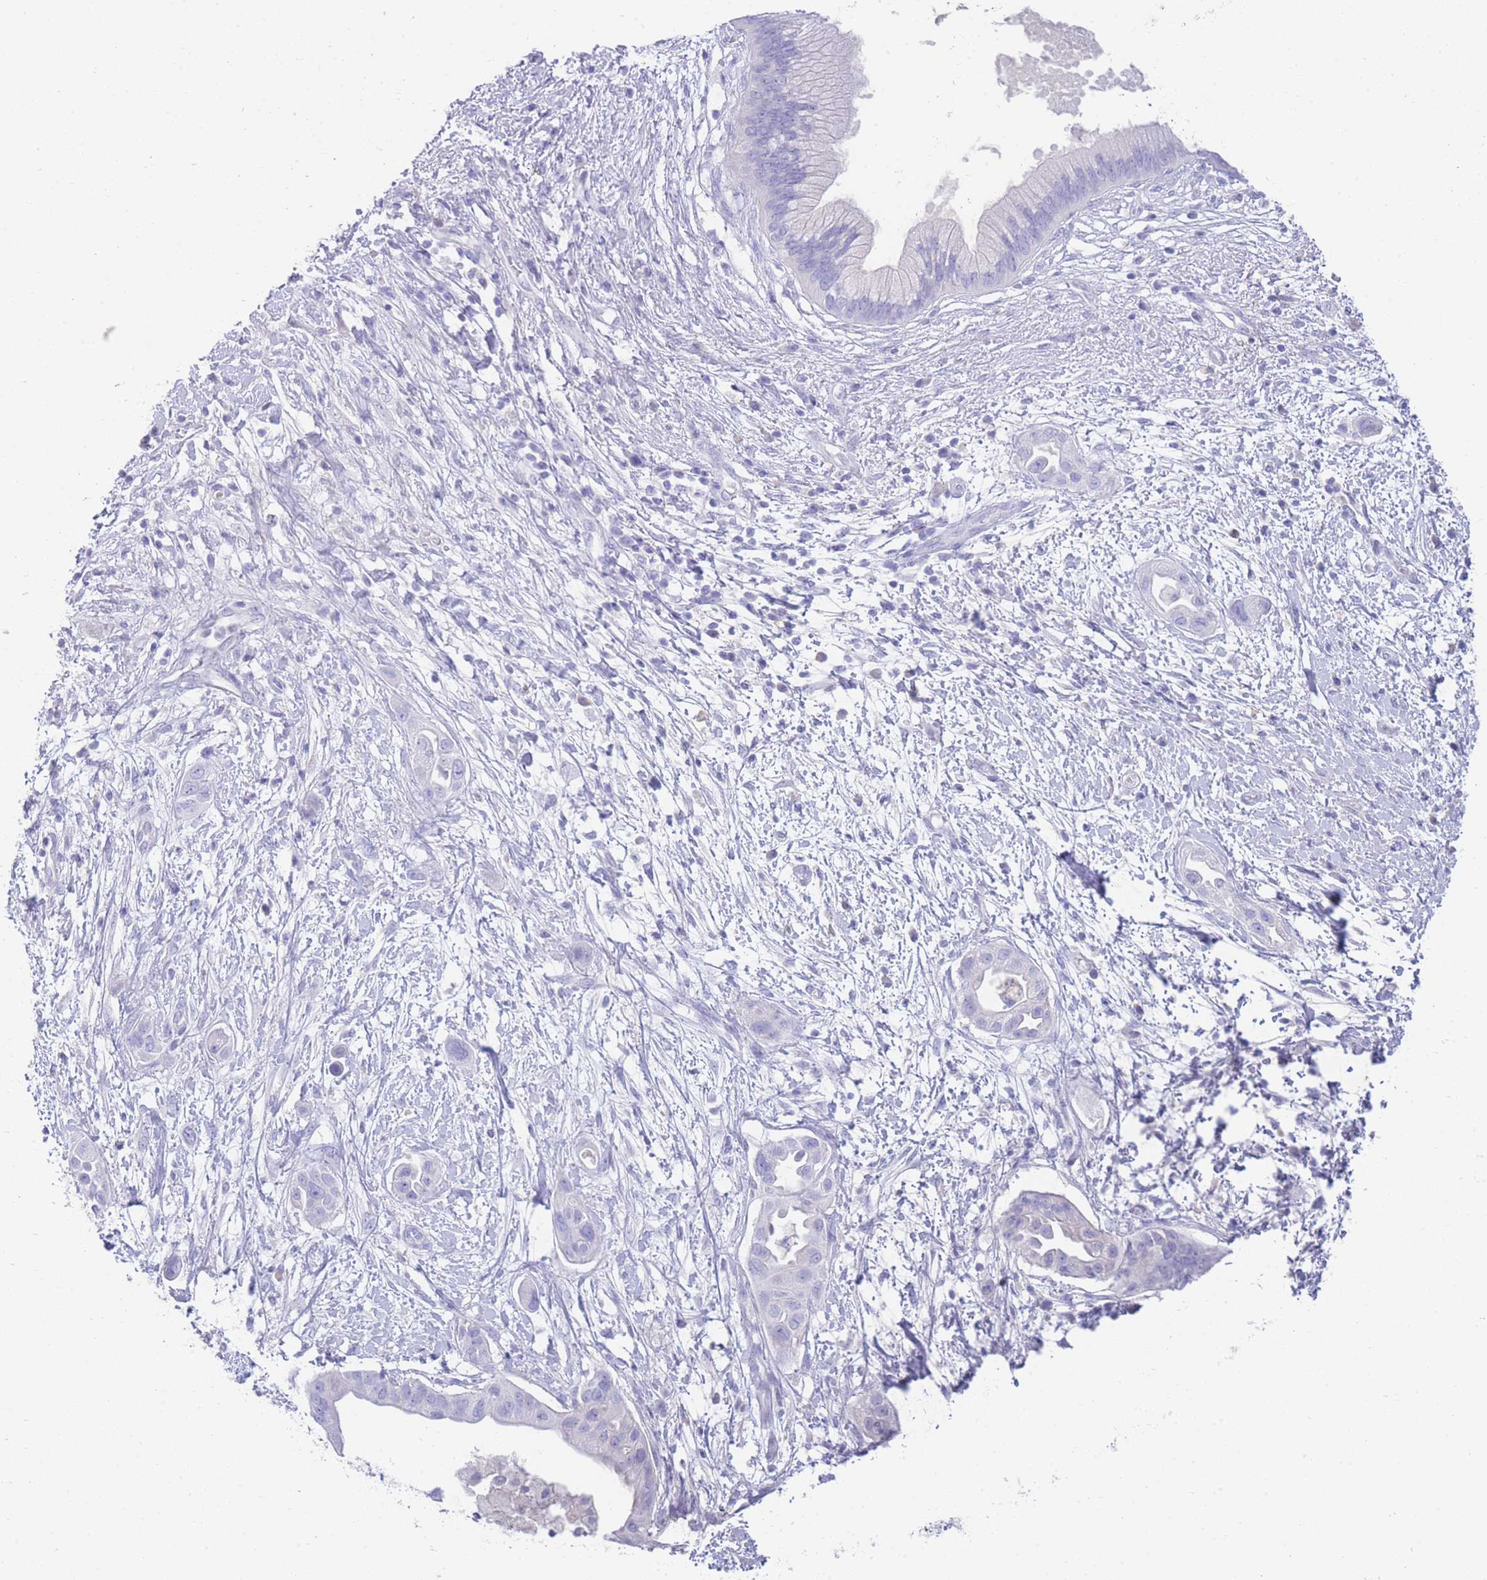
{"staining": {"intensity": "negative", "quantity": "none", "location": "none"}, "tissue": "pancreatic cancer", "cell_type": "Tumor cells", "image_type": "cancer", "snomed": [{"axis": "morphology", "description": "Adenocarcinoma, NOS"}, {"axis": "topography", "description": "Pancreas"}], "caption": "Tumor cells show no significant positivity in pancreatic cancer.", "gene": "LRRC37A", "patient": {"sex": "male", "age": 68}}